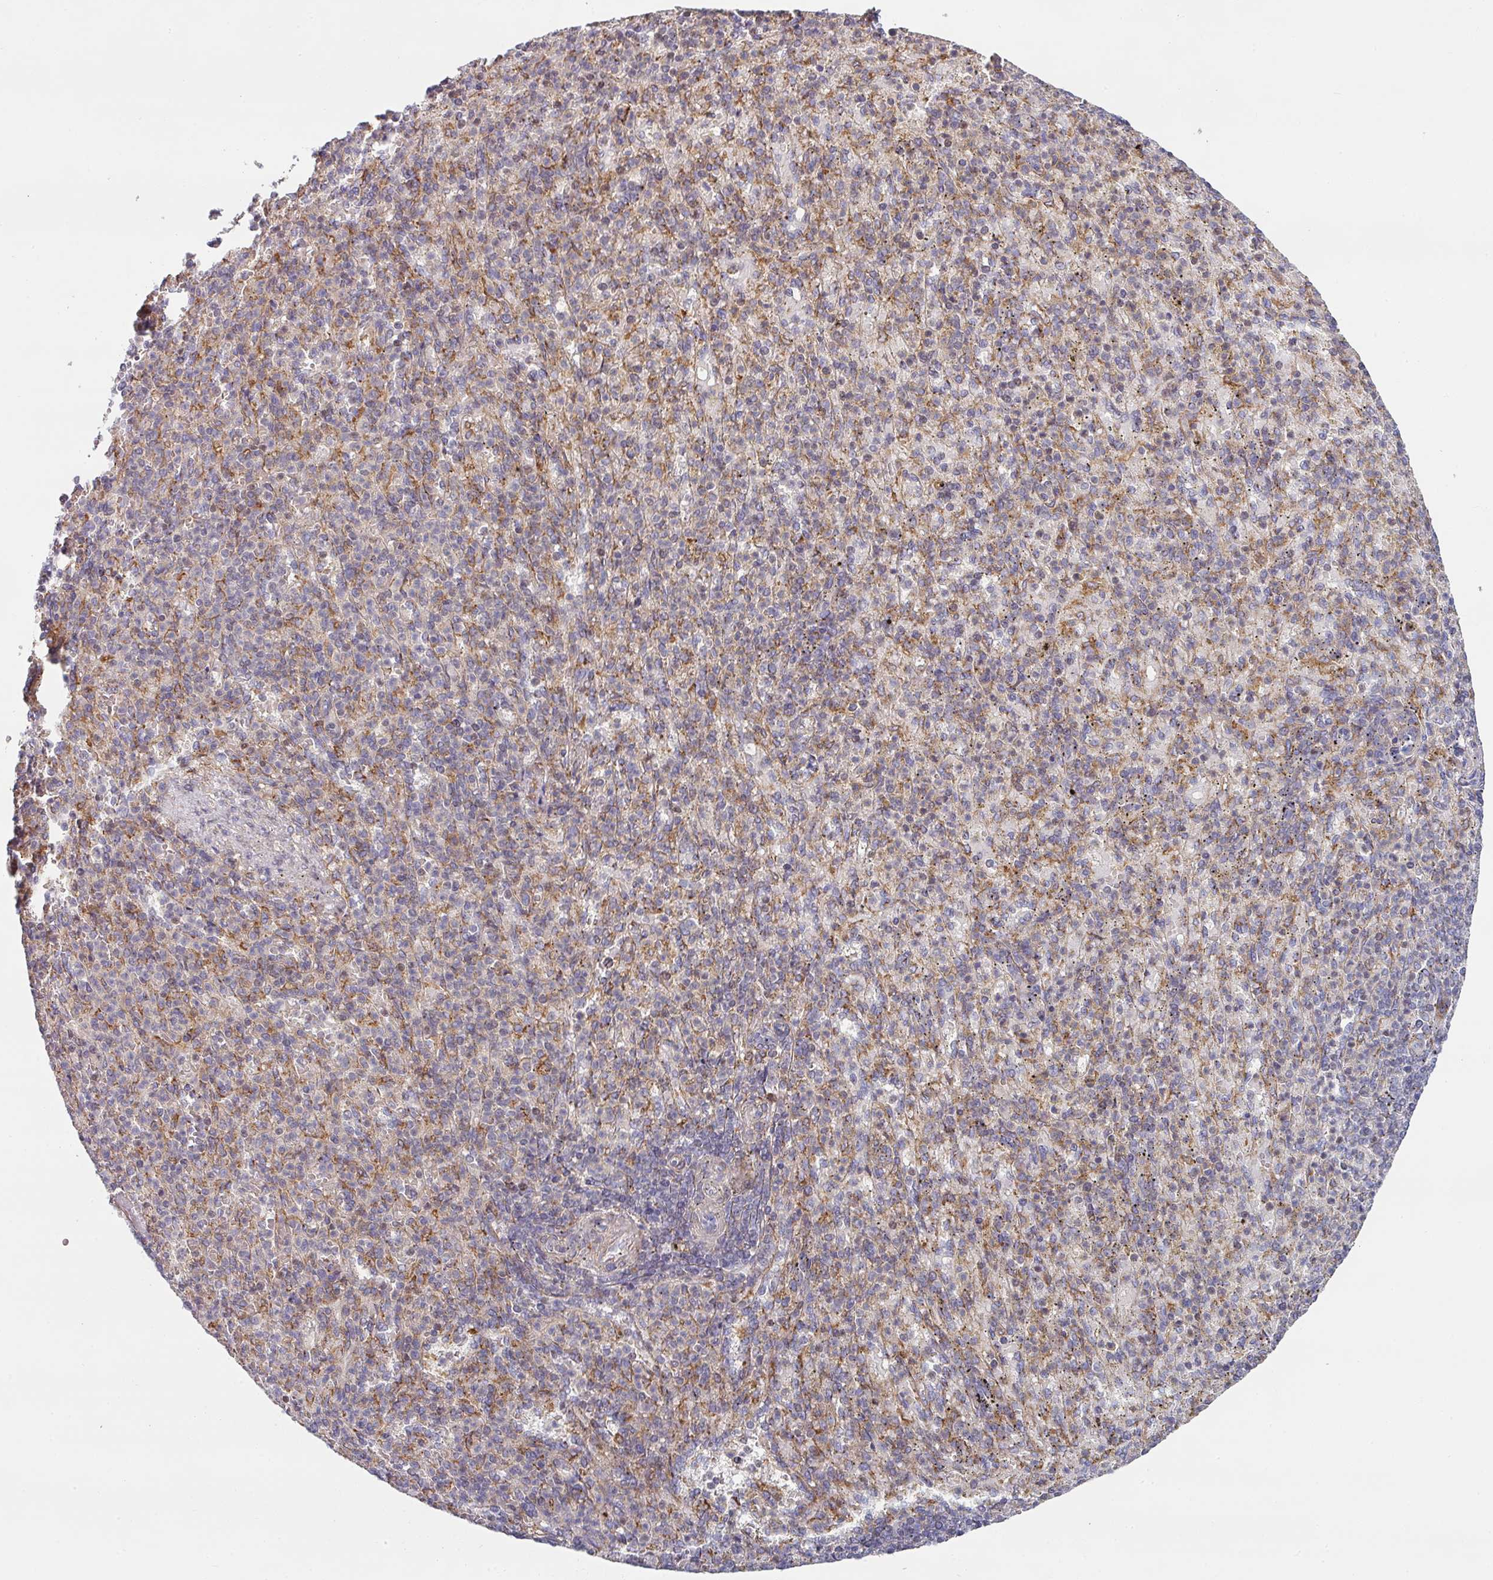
{"staining": {"intensity": "moderate", "quantity": "25%-75%", "location": "cytoplasmic/membranous"}, "tissue": "spleen", "cell_type": "Cells in red pulp", "image_type": "normal", "snomed": [{"axis": "morphology", "description": "Normal tissue, NOS"}, {"axis": "topography", "description": "Spleen"}], "caption": "This is a photomicrograph of immunohistochemistry (IHC) staining of normal spleen, which shows moderate positivity in the cytoplasmic/membranous of cells in red pulp.", "gene": "ZNF268", "patient": {"sex": "female", "age": 74}}